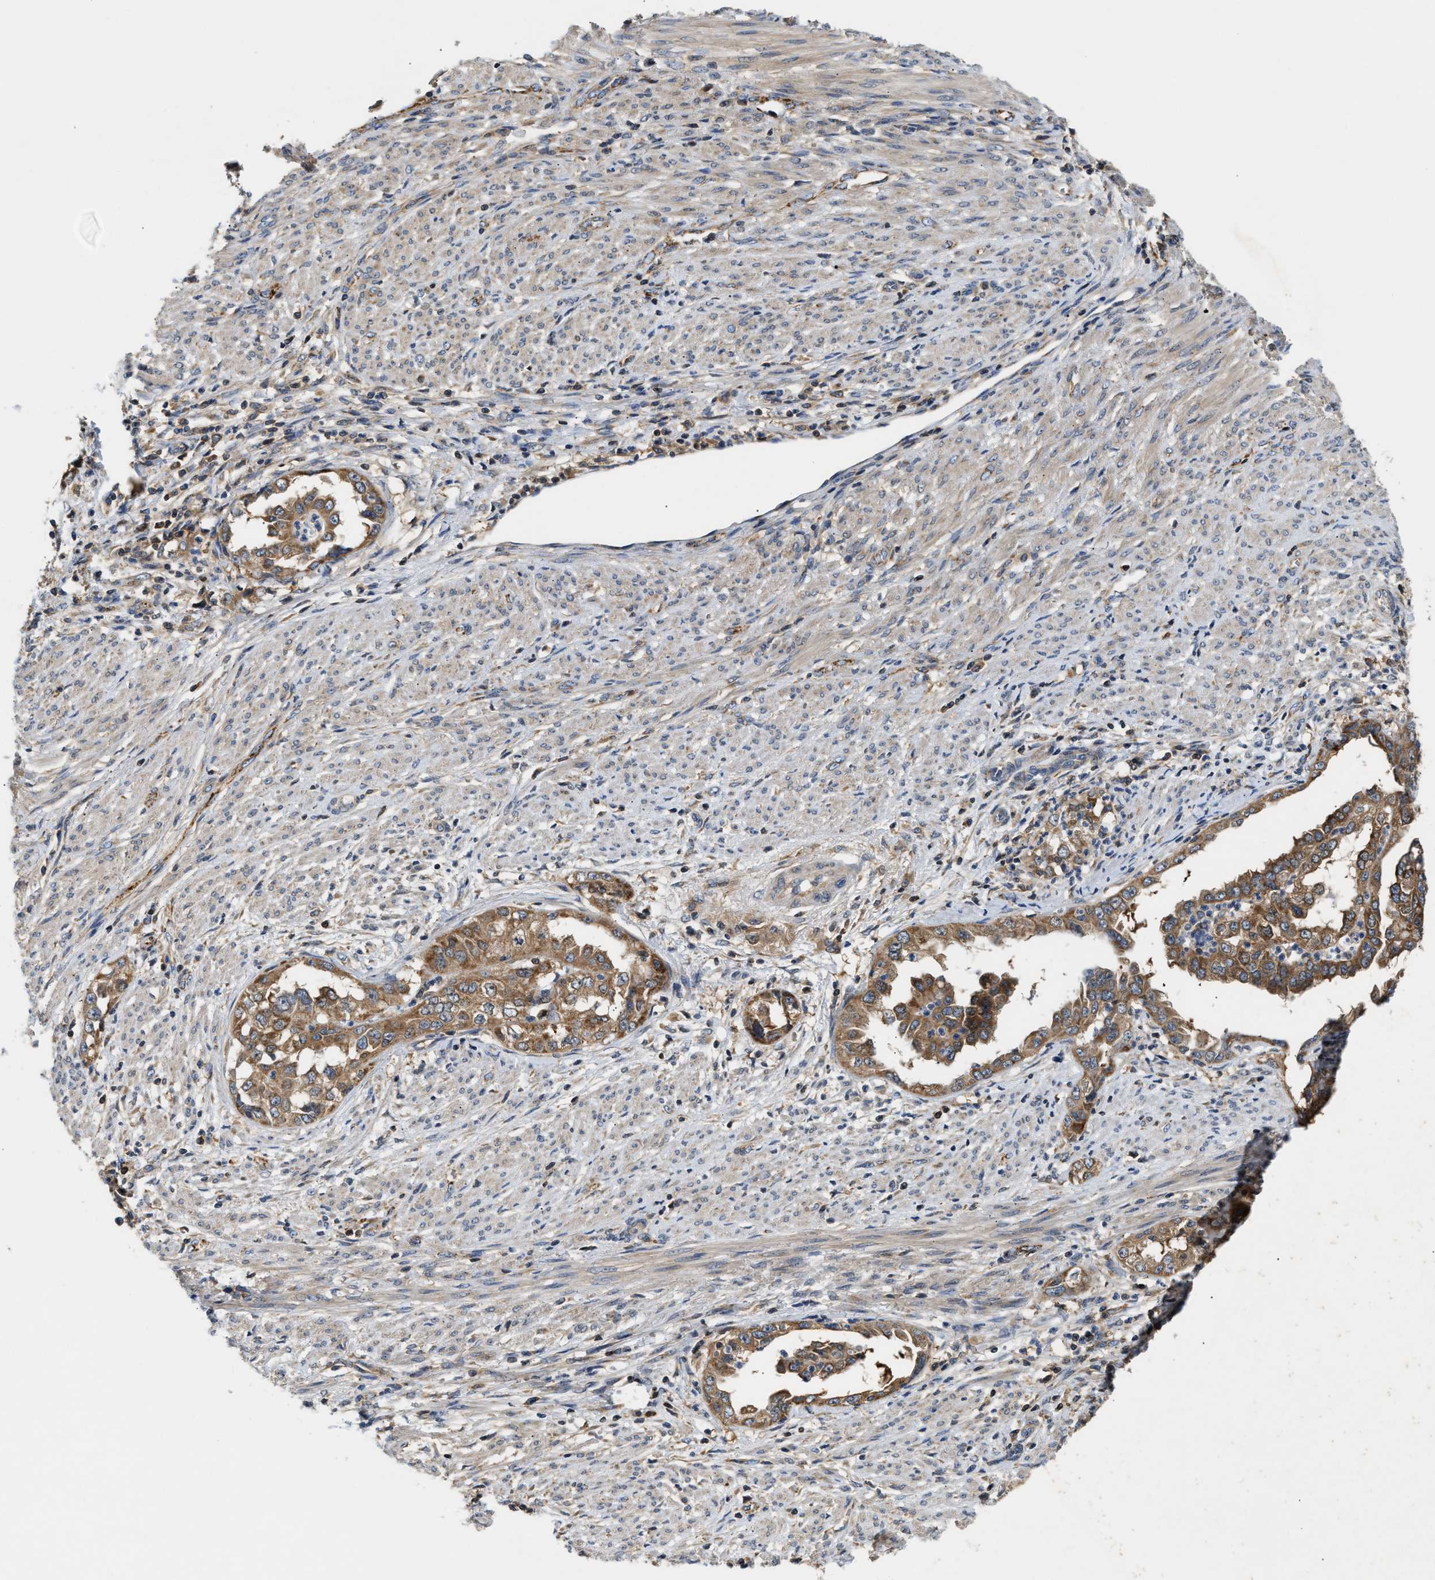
{"staining": {"intensity": "moderate", "quantity": ">75%", "location": "cytoplasmic/membranous"}, "tissue": "endometrial cancer", "cell_type": "Tumor cells", "image_type": "cancer", "snomed": [{"axis": "morphology", "description": "Adenocarcinoma, NOS"}, {"axis": "topography", "description": "Endometrium"}], "caption": "Endometrial cancer stained for a protein (brown) demonstrates moderate cytoplasmic/membranous positive positivity in approximately >75% of tumor cells.", "gene": "CCM2", "patient": {"sex": "female", "age": 85}}